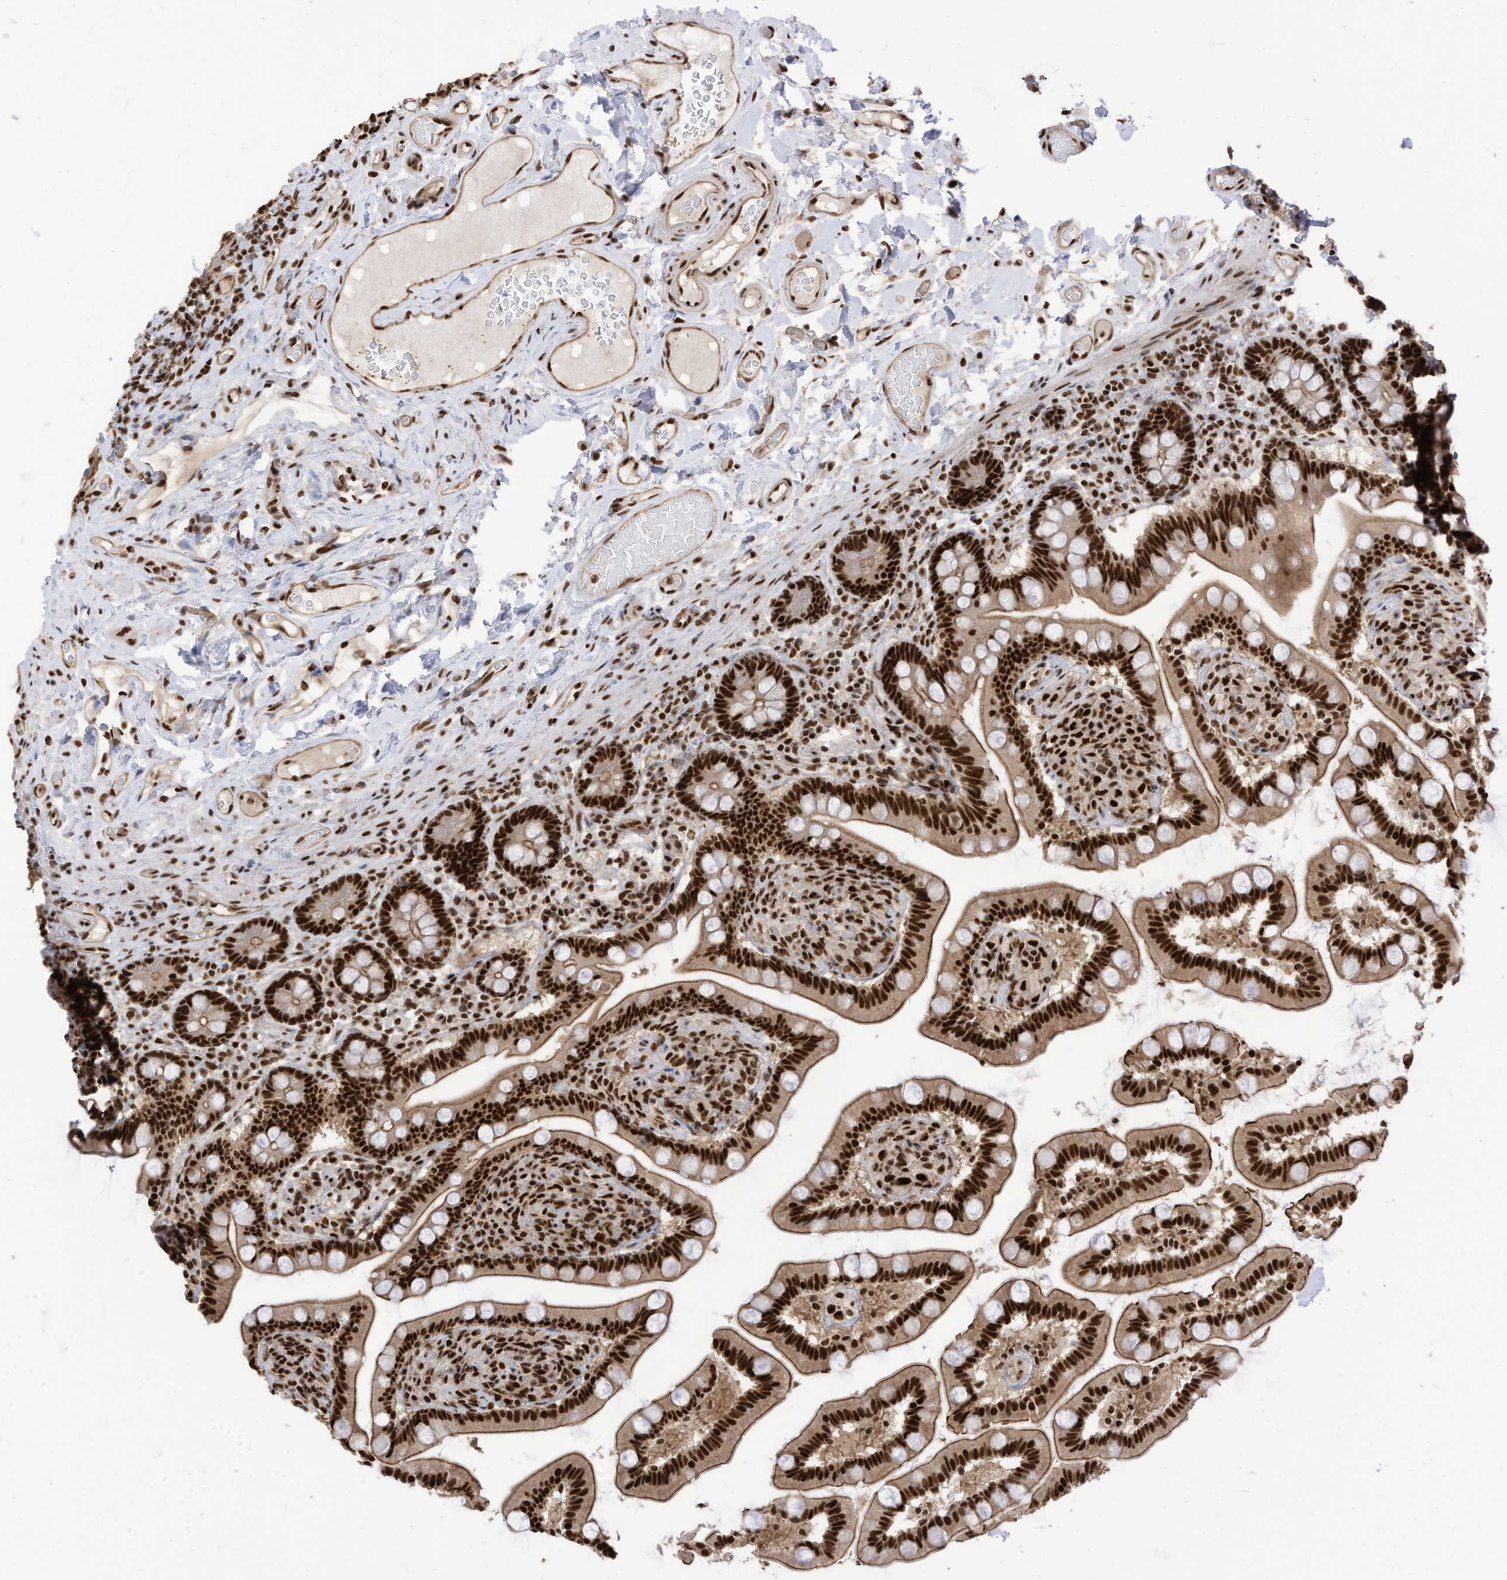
{"staining": {"intensity": "strong", "quantity": ">75%", "location": "cytoplasmic/membranous,nuclear"}, "tissue": "small intestine", "cell_type": "Glandular cells", "image_type": "normal", "snomed": [{"axis": "morphology", "description": "Normal tissue, NOS"}, {"axis": "topography", "description": "Small intestine"}], "caption": "Immunohistochemistry (IHC) staining of unremarkable small intestine, which shows high levels of strong cytoplasmic/membranous,nuclear positivity in approximately >75% of glandular cells indicating strong cytoplasmic/membranous,nuclear protein expression. The staining was performed using DAB (3,3'-diaminobenzidine) (brown) for protein detection and nuclei were counterstained in hematoxylin (blue).", "gene": "SF3A3", "patient": {"sex": "female", "age": 64}}